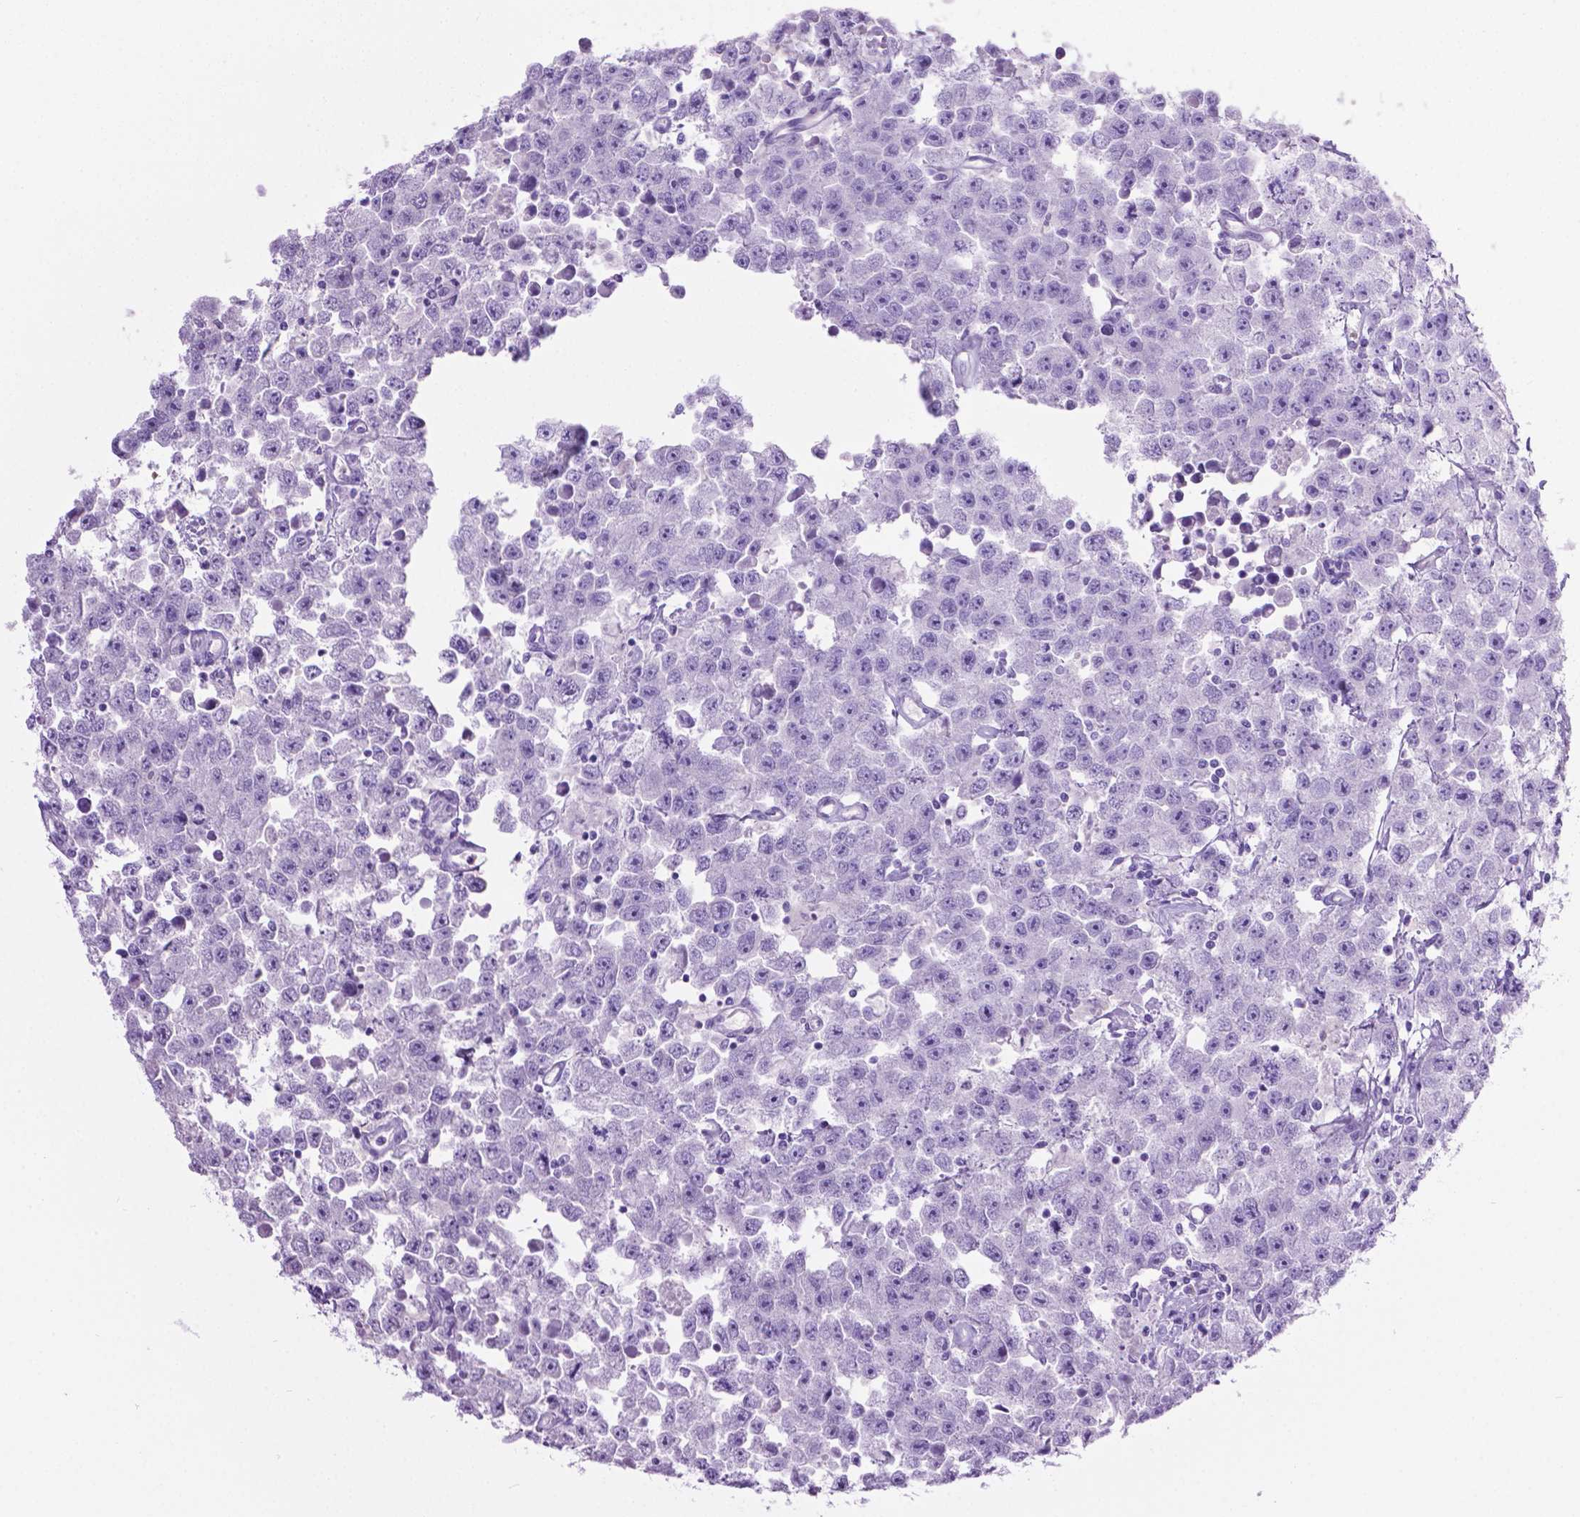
{"staining": {"intensity": "negative", "quantity": "none", "location": "none"}, "tissue": "testis cancer", "cell_type": "Tumor cells", "image_type": "cancer", "snomed": [{"axis": "morphology", "description": "Seminoma, NOS"}, {"axis": "topography", "description": "Testis"}], "caption": "IHC histopathology image of neoplastic tissue: seminoma (testis) stained with DAB shows no significant protein expression in tumor cells.", "gene": "LELP1", "patient": {"sex": "male", "age": 52}}